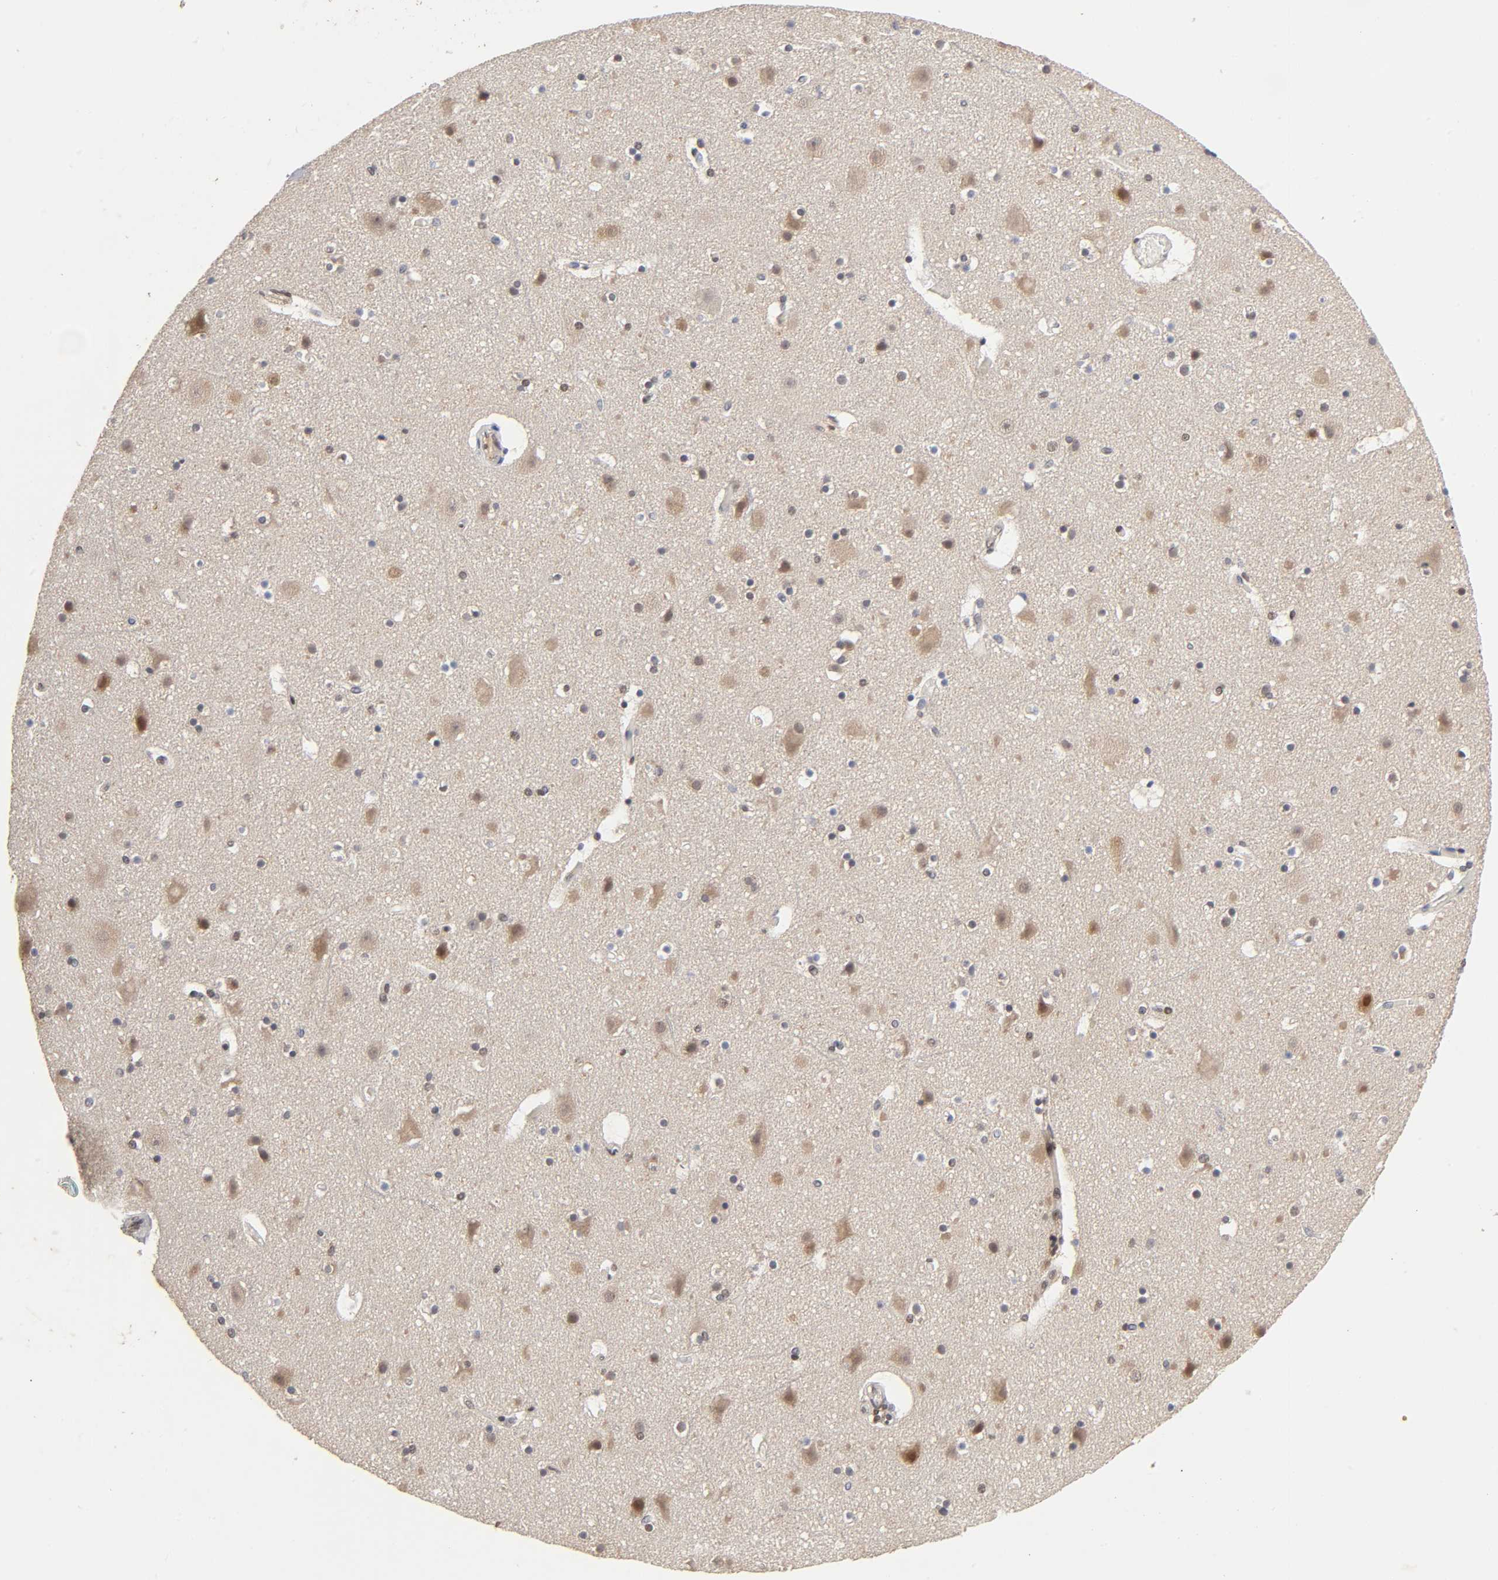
{"staining": {"intensity": "weak", "quantity": ">75%", "location": "nuclear"}, "tissue": "cerebral cortex", "cell_type": "Endothelial cells", "image_type": "normal", "snomed": [{"axis": "morphology", "description": "Normal tissue, NOS"}, {"axis": "topography", "description": "Cerebral cortex"}], "caption": "Unremarkable cerebral cortex demonstrates weak nuclear staining in about >75% of endothelial cells, visualized by immunohistochemistry. Ihc stains the protein in brown and the nuclei are stained blue.", "gene": "EP300", "patient": {"sex": "male", "age": 45}}